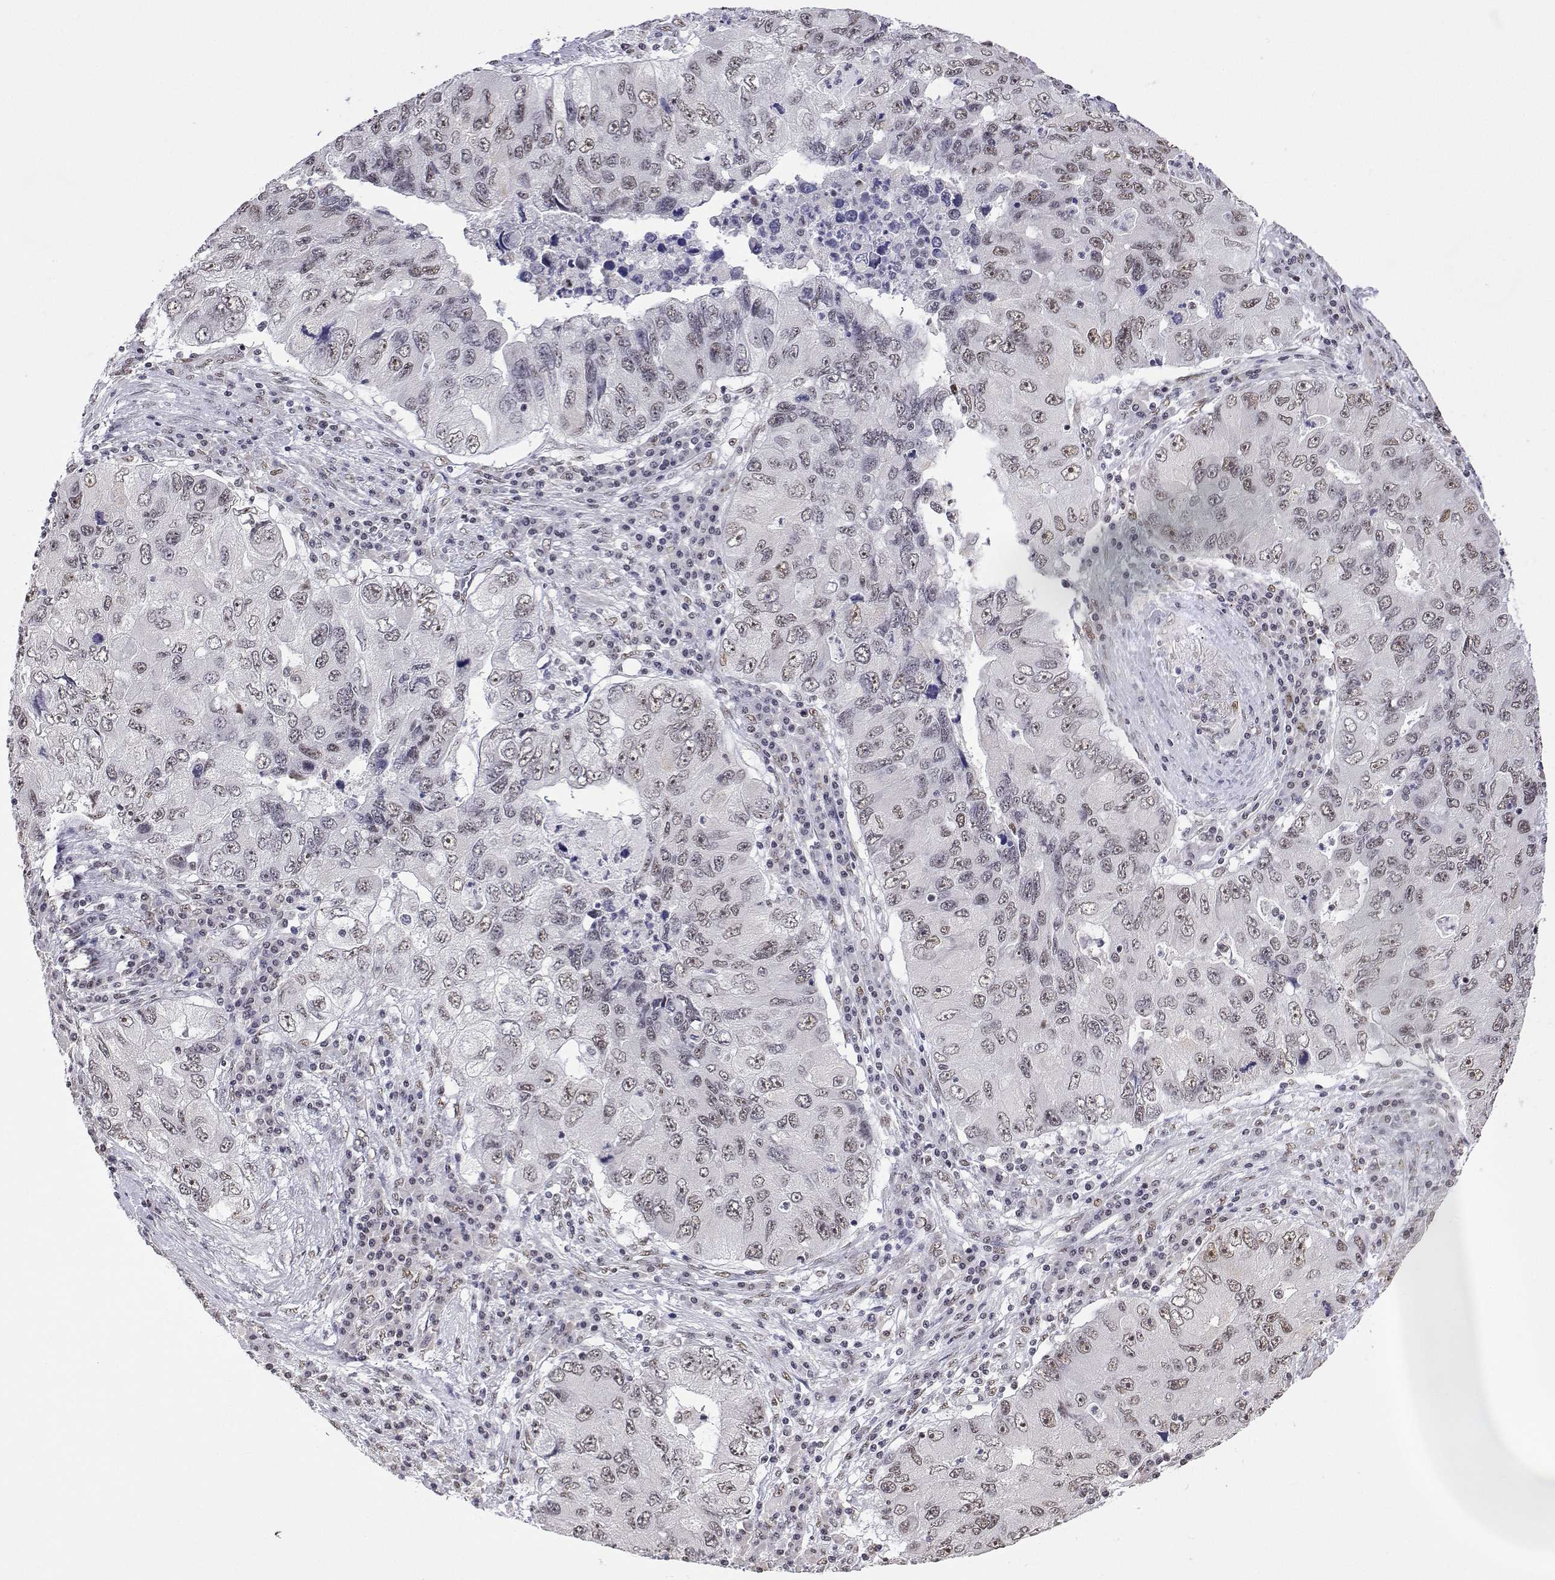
{"staining": {"intensity": "weak", "quantity": ">75%", "location": "nuclear"}, "tissue": "lung cancer", "cell_type": "Tumor cells", "image_type": "cancer", "snomed": [{"axis": "morphology", "description": "Adenocarcinoma, NOS"}, {"axis": "morphology", "description": "Adenocarcinoma, metastatic, NOS"}, {"axis": "topography", "description": "Lymph node"}, {"axis": "topography", "description": "Lung"}], "caption": "Immunohistochemical staining of adenocarcinoma (lung) displays low levels of weak nuclear protein positivity in about >75% of tumor cells.", "gene": "ADAR", "patient": {"sex": "female", "age": 54}}